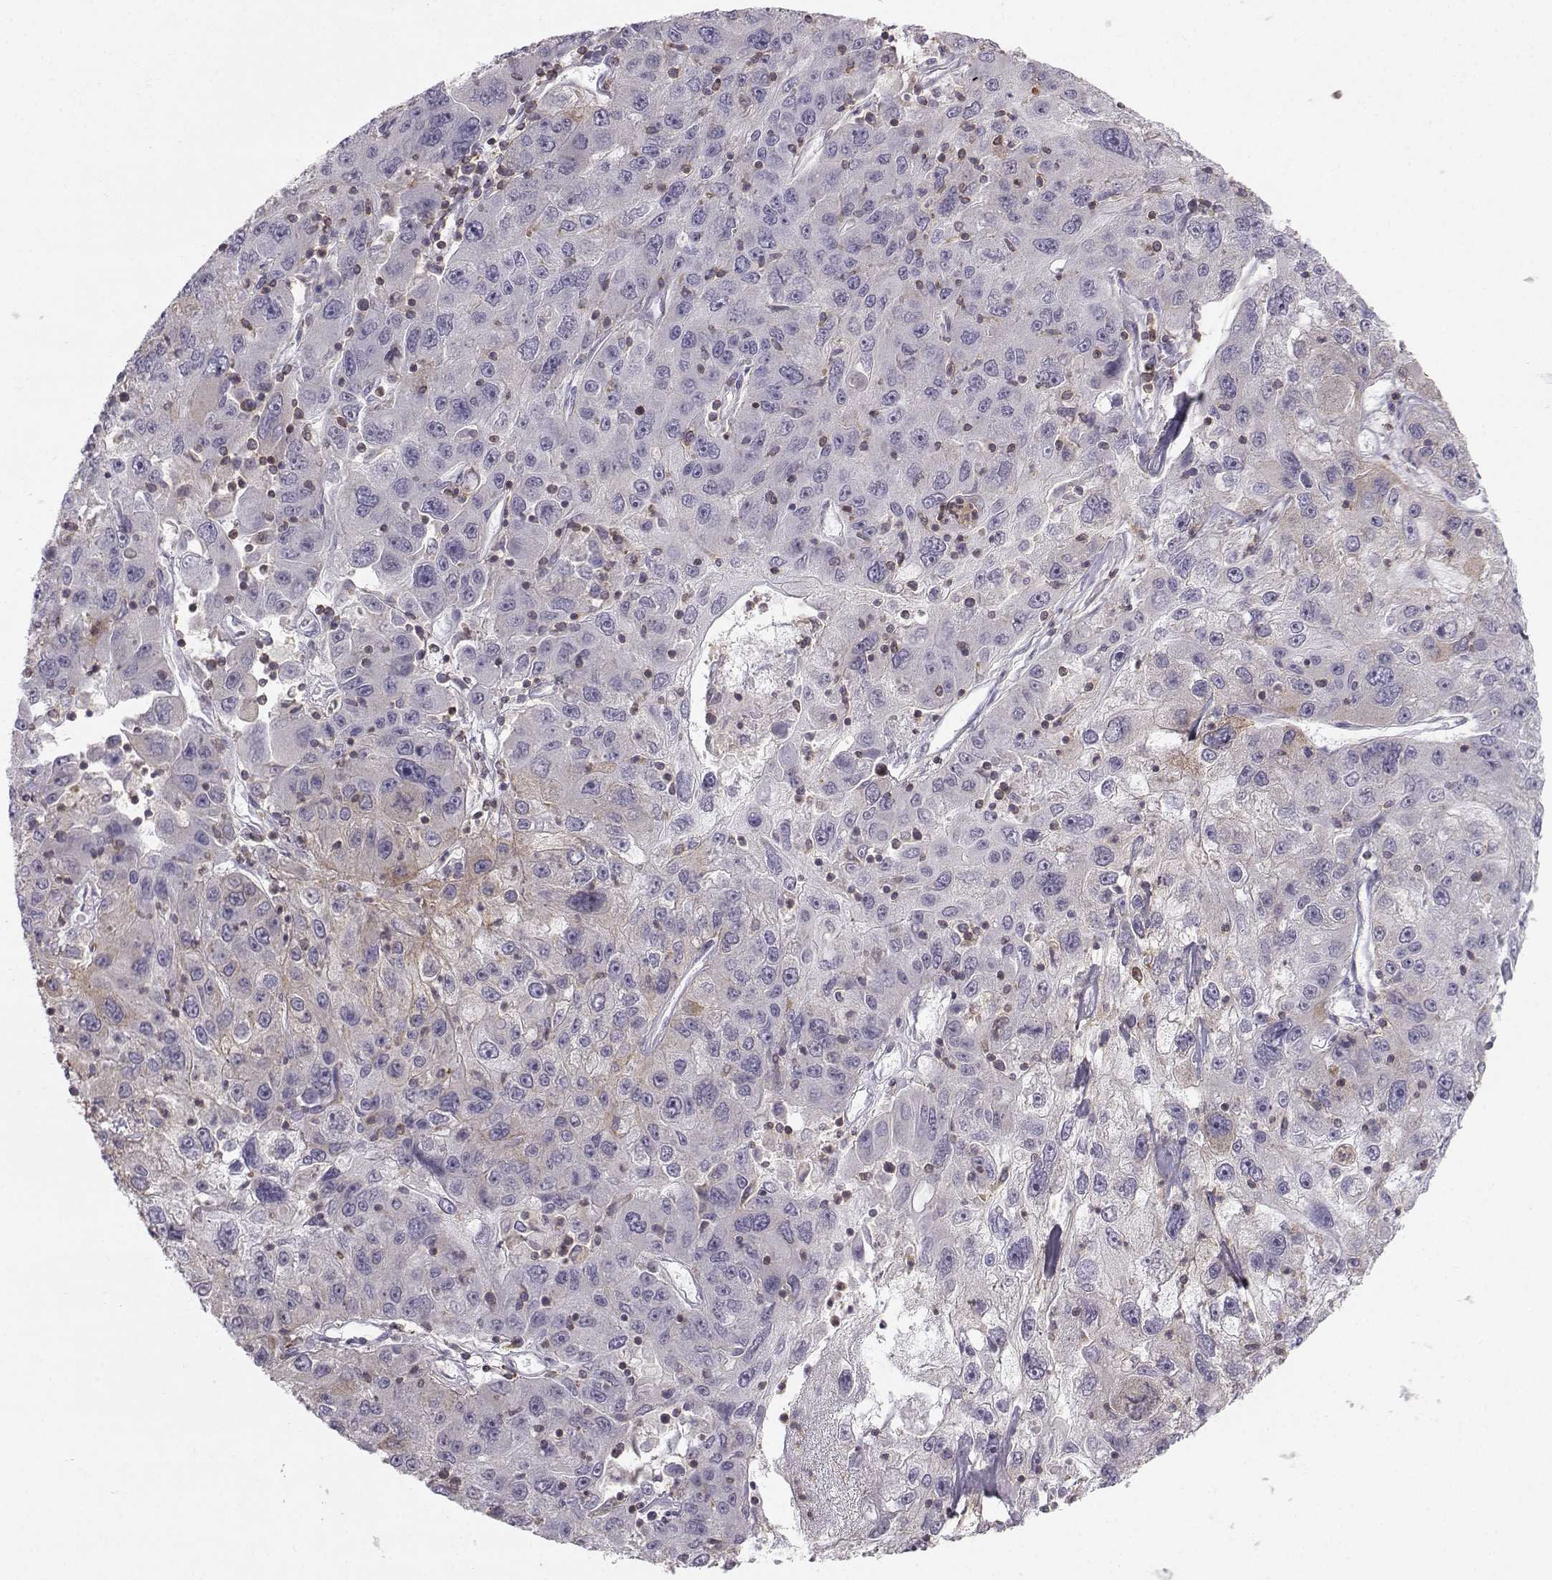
{"staining": {"intensity": "weak", "quantity": "<25%", "location": "cytoplasmic/membranous"}, "tissue": "stomach cancer", "cell_type": "Tumor cells", "image_type": "cancer", "snomed": [{"axis": "morphology", "description": "Adenocarcinoma, NOS"}, {"axis": "topography", "description": "Stomach"}], "caption": "This histopathology image is of adenocarcinoma (stomach) stained with immunohistochemistry to label a protein in brown with the nuclei are counter-stained blue. There is no staining in tumor cells. The staining is performed using DAB brown chromogen with nuclei counter-stained in using hematoxylin.", "gene": "ZBTB32", "patient": {"sex": "male", "age": 56}}